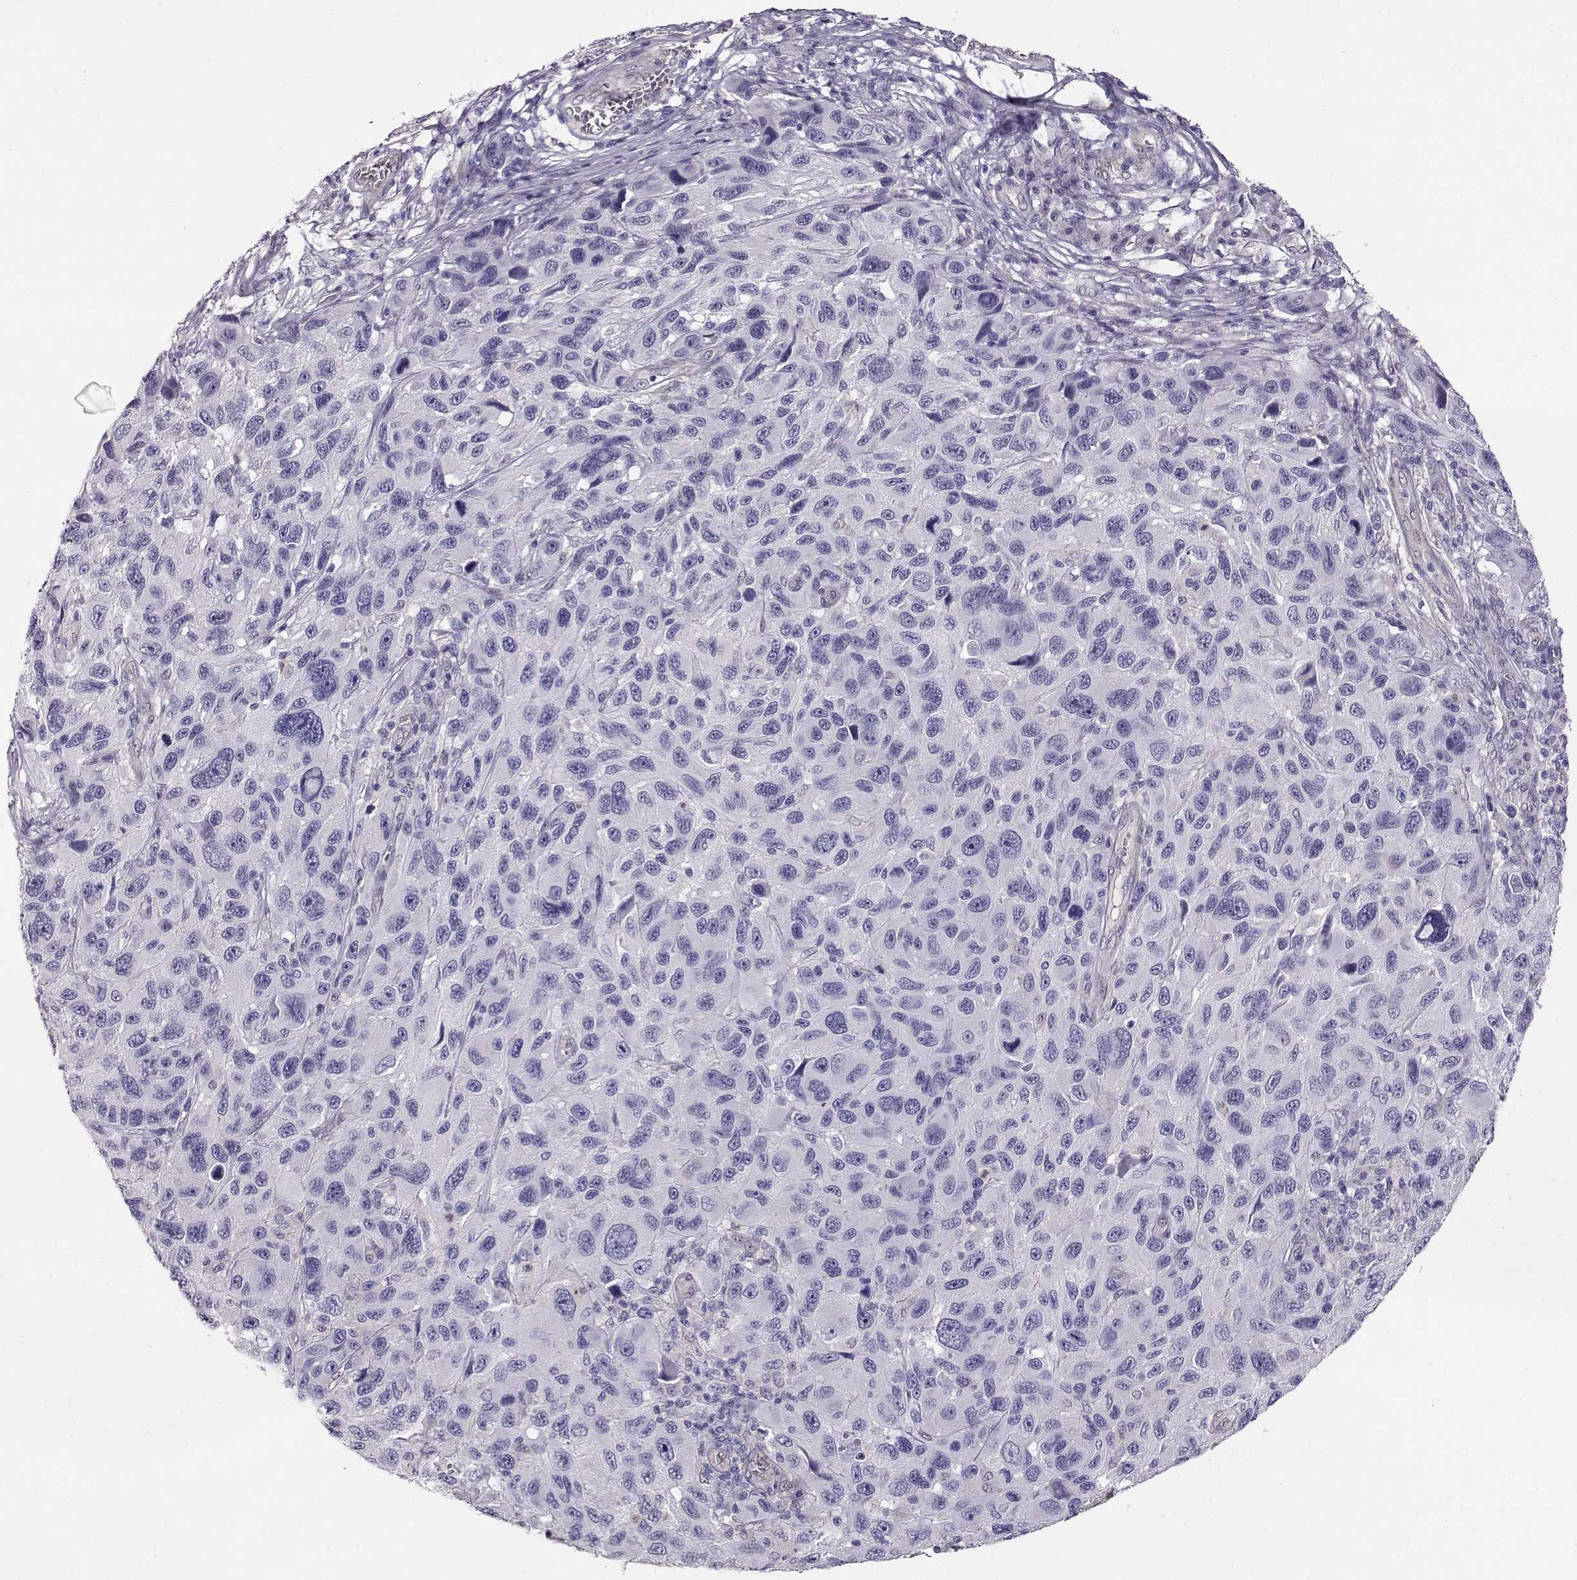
{"staining": {"intensity": "negative", "quantity": "none", "location": "none"}, "tissue": "melanoma", "cell_type": "Tumor cells", "image_type": "cancer", "snomed": [{"axis": "morphology", "description": "Malignant melanoma, NOS"}, {"axis": "topography", "description": "Skin"}], "caption": "Human melanoma stained for a protein using IHC demonstrates no positivity in tumor cells.", "gene": "CCR8", "patient": {"sex": "male", "age": 53}}